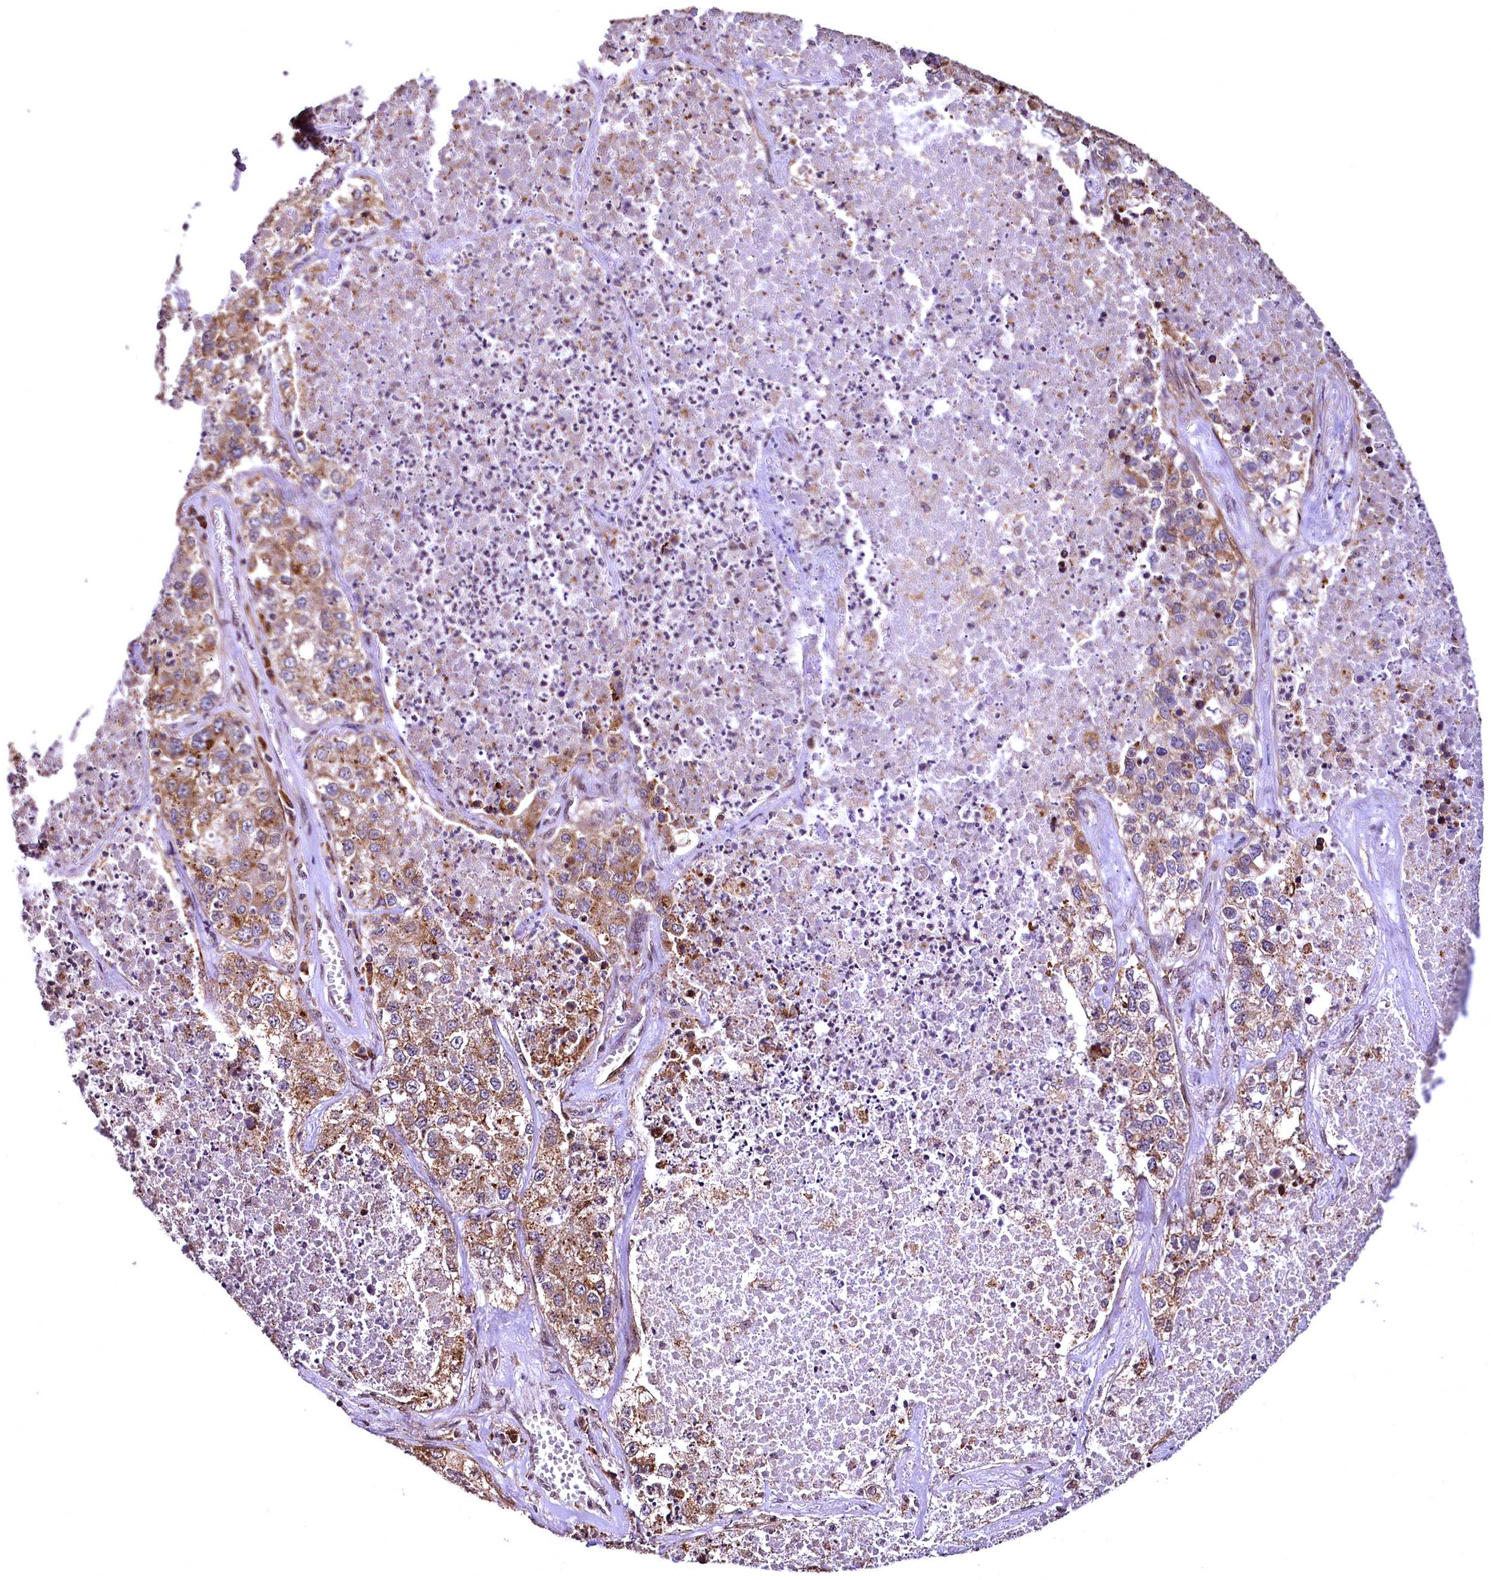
{"staining": {"intensity": "moderate", "quantity": "25%-75%", "location": "cytoplasmic/membranous"}, "tissue": "lung cancer", "cell_type": "Tumor cells", "image_type": "cancer", "snomed": [{"axis": "morphology", "description": "Adenocarcinoma, NOS"}, {"axis": "topography", "description": "Lung"}], "caption": "A brown stain labels moderate cytoplasmic/membranous expression of a protein in human lung cancer tumor cells.", "gene": "PDS5B", "patient": {"sex": "male", "age": 49}}